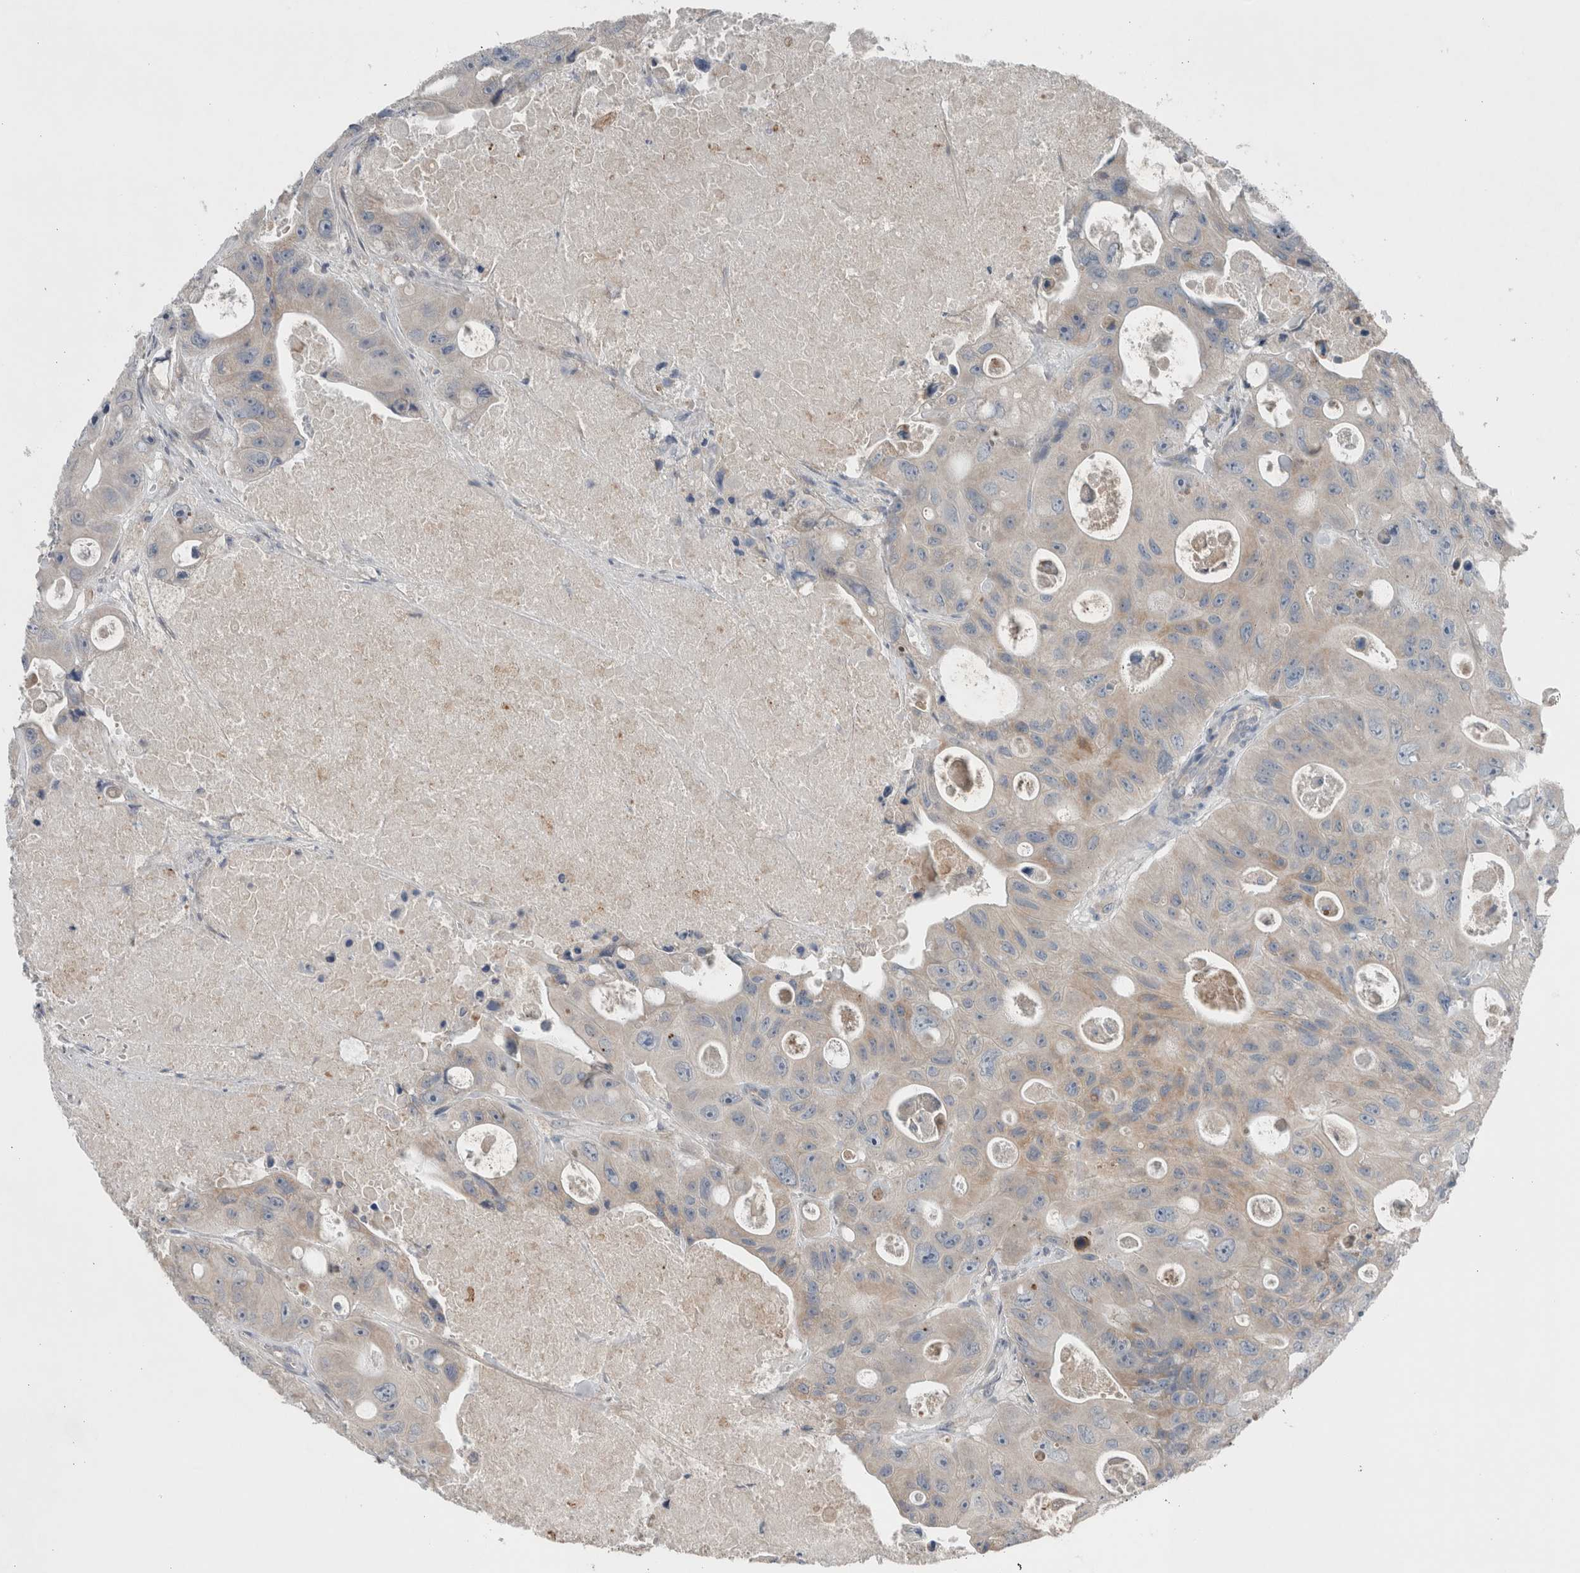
{"staining": {"intensity": "negative", "quantity": "none", "location": "none"}, "tissue": "colorectal cancer", "cell_type": "Tumor cells", "image_type": "cancer", "snomed": [{"axis": "morphology", "description": "Adenocarcinoma, NOS"}, {"axis": "topography", "description": "Colon"}], "caption": "An immunohistochemistry photomicrograph of colorectal adenocarcinoma is shown. There is no staining in tumor cells of colorectal adenocarcinoma. Brightfield microscopy of IHC stained with DAB (brown) and hematoxylin (blue), captured at high magnification.", "gene": "CRNN", "patient": {"sex": "female", "age": 46}}